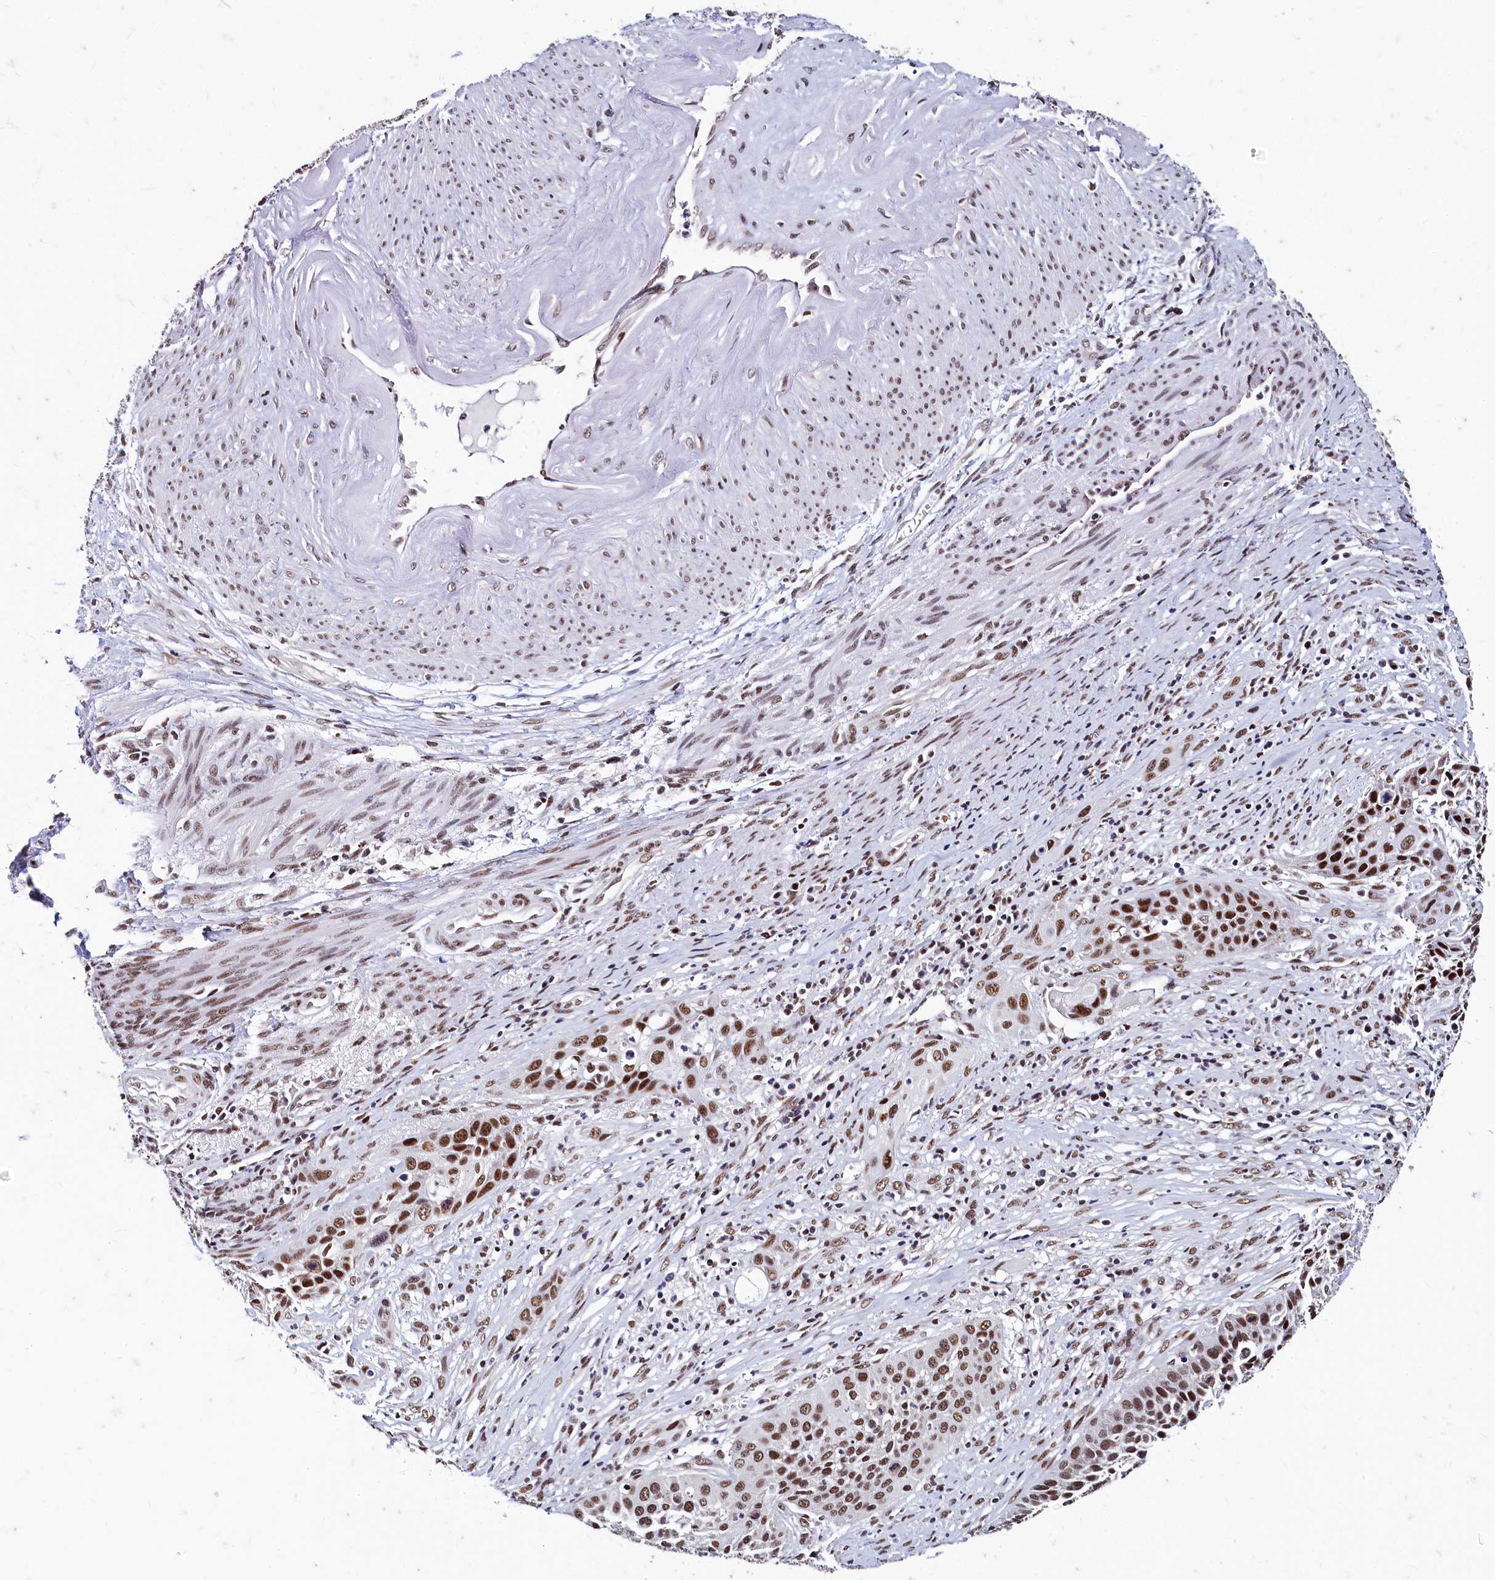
{"staining": {"intensity": "moderate", "quantity": ">75%", "location": "nuclear"}, "tissue": "cervical cancer", "cell_type": "Tumor cells", "image_type": "cancer", "snomed": [{"axis": "morphology", "description": "Squamous cell carcinoma, NOS"}, {"axis": "topography", "description": "Cervix"}], "caption": "Cervical cancer (squamous cell carcinoma) was stained to show a protein in brown. There is medium levels of moderate nuclear expression in about >75% of tumor cells.", "gene": "CPSF7", "patient": {"sex": "female", "age": 34}}